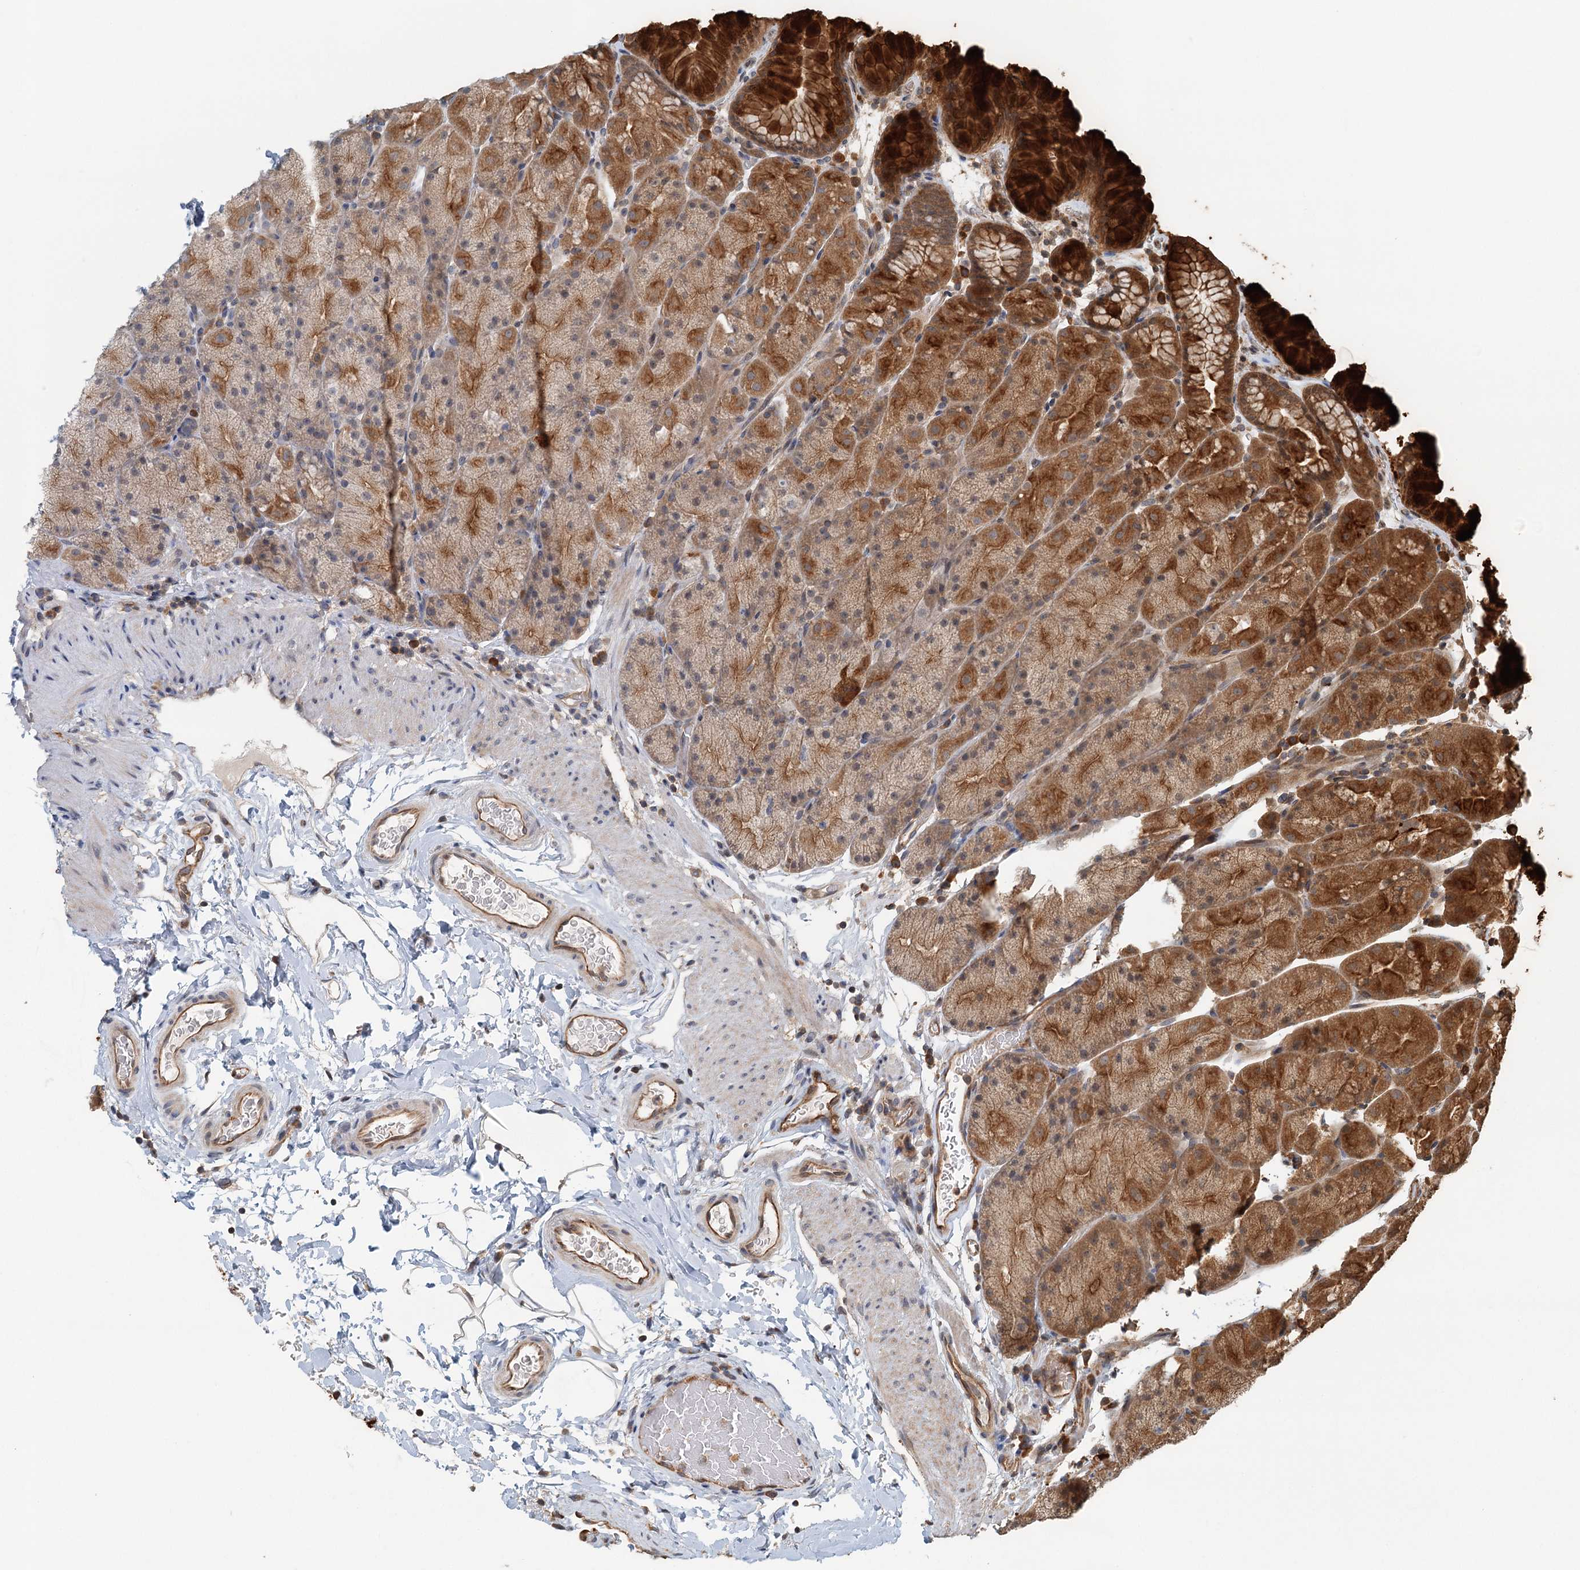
{"staining": {"intensity": "strong", "quantity": "25%-75%", "location": "cytoplasmic/membranous"}, "tissue": "stomach", "cell_type": "Glandular cells", "image_type": "normal", "snomed": [{"axis": "morphology", "description": "Normal tissue, NOS"}, {"axis": "topography", "description": "Stomach, upper"}, {"axis": "topography", "description": "Stomach, lower"}], "caption": "Protein analysis of benign stomach reveals strong cytoplasmic/membranous expression in approximately 25%-75% of glandular cells.", "gene": "ZNF527", "patient": {"sex": "male", "age": 67}}